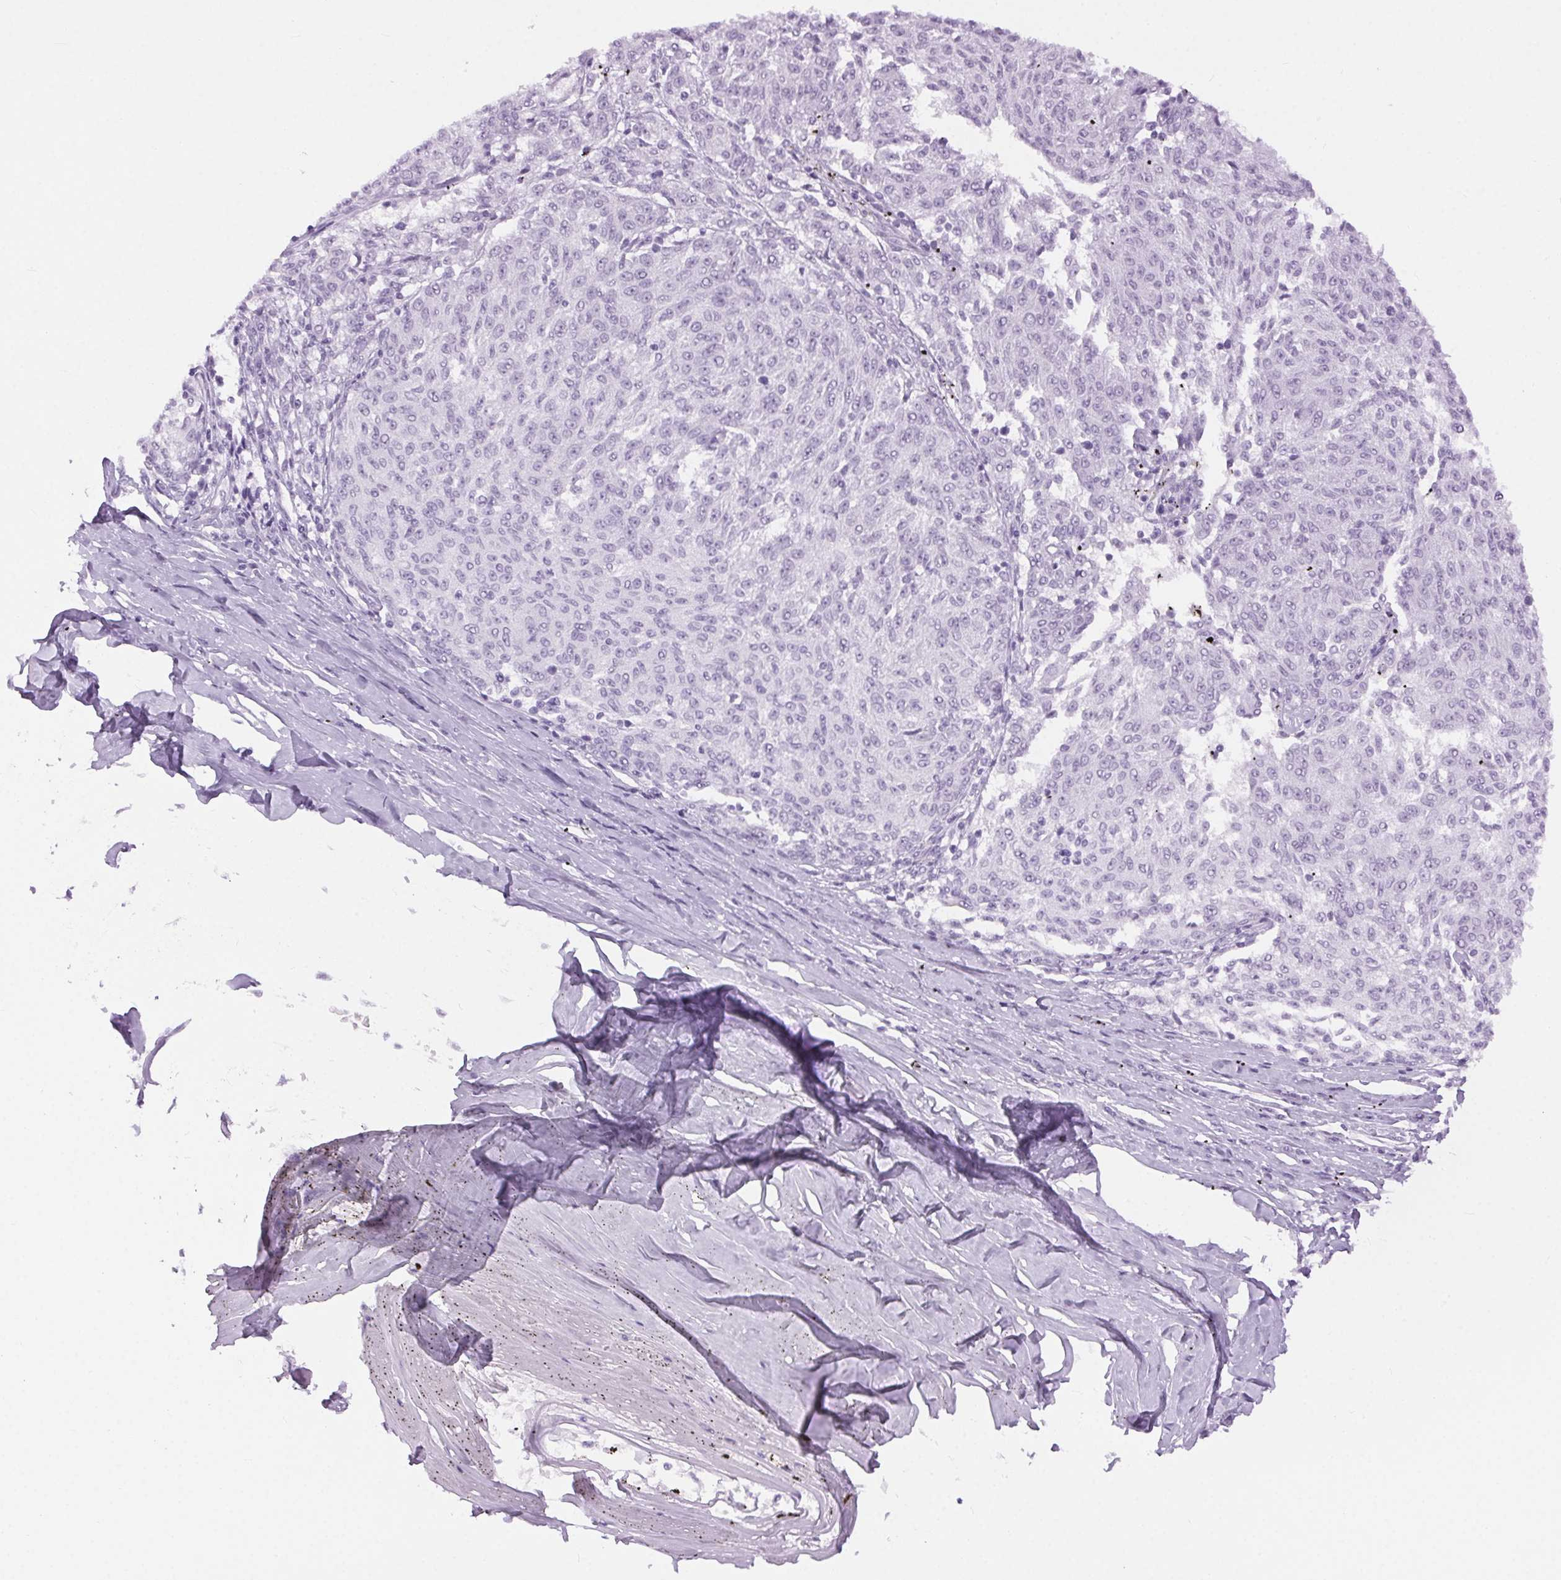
{"staining": {"intensity": "negative", "quantity": "none", "location": "none"}, "tissue": "melanoma", "cell_type": "Tumor cells", "image_type": "cancer", "snomed": [{"axis": "morphology", "description": "Malignant melanoma, NOS"}, {"axis": "topography", "description": "Skin"}], "caption": "Photomicrograph shows no significant protein staining in tumor cells of malignant melanoma.", "gene": "BEND2", "patient": {"sex": "female", "age": 72}}